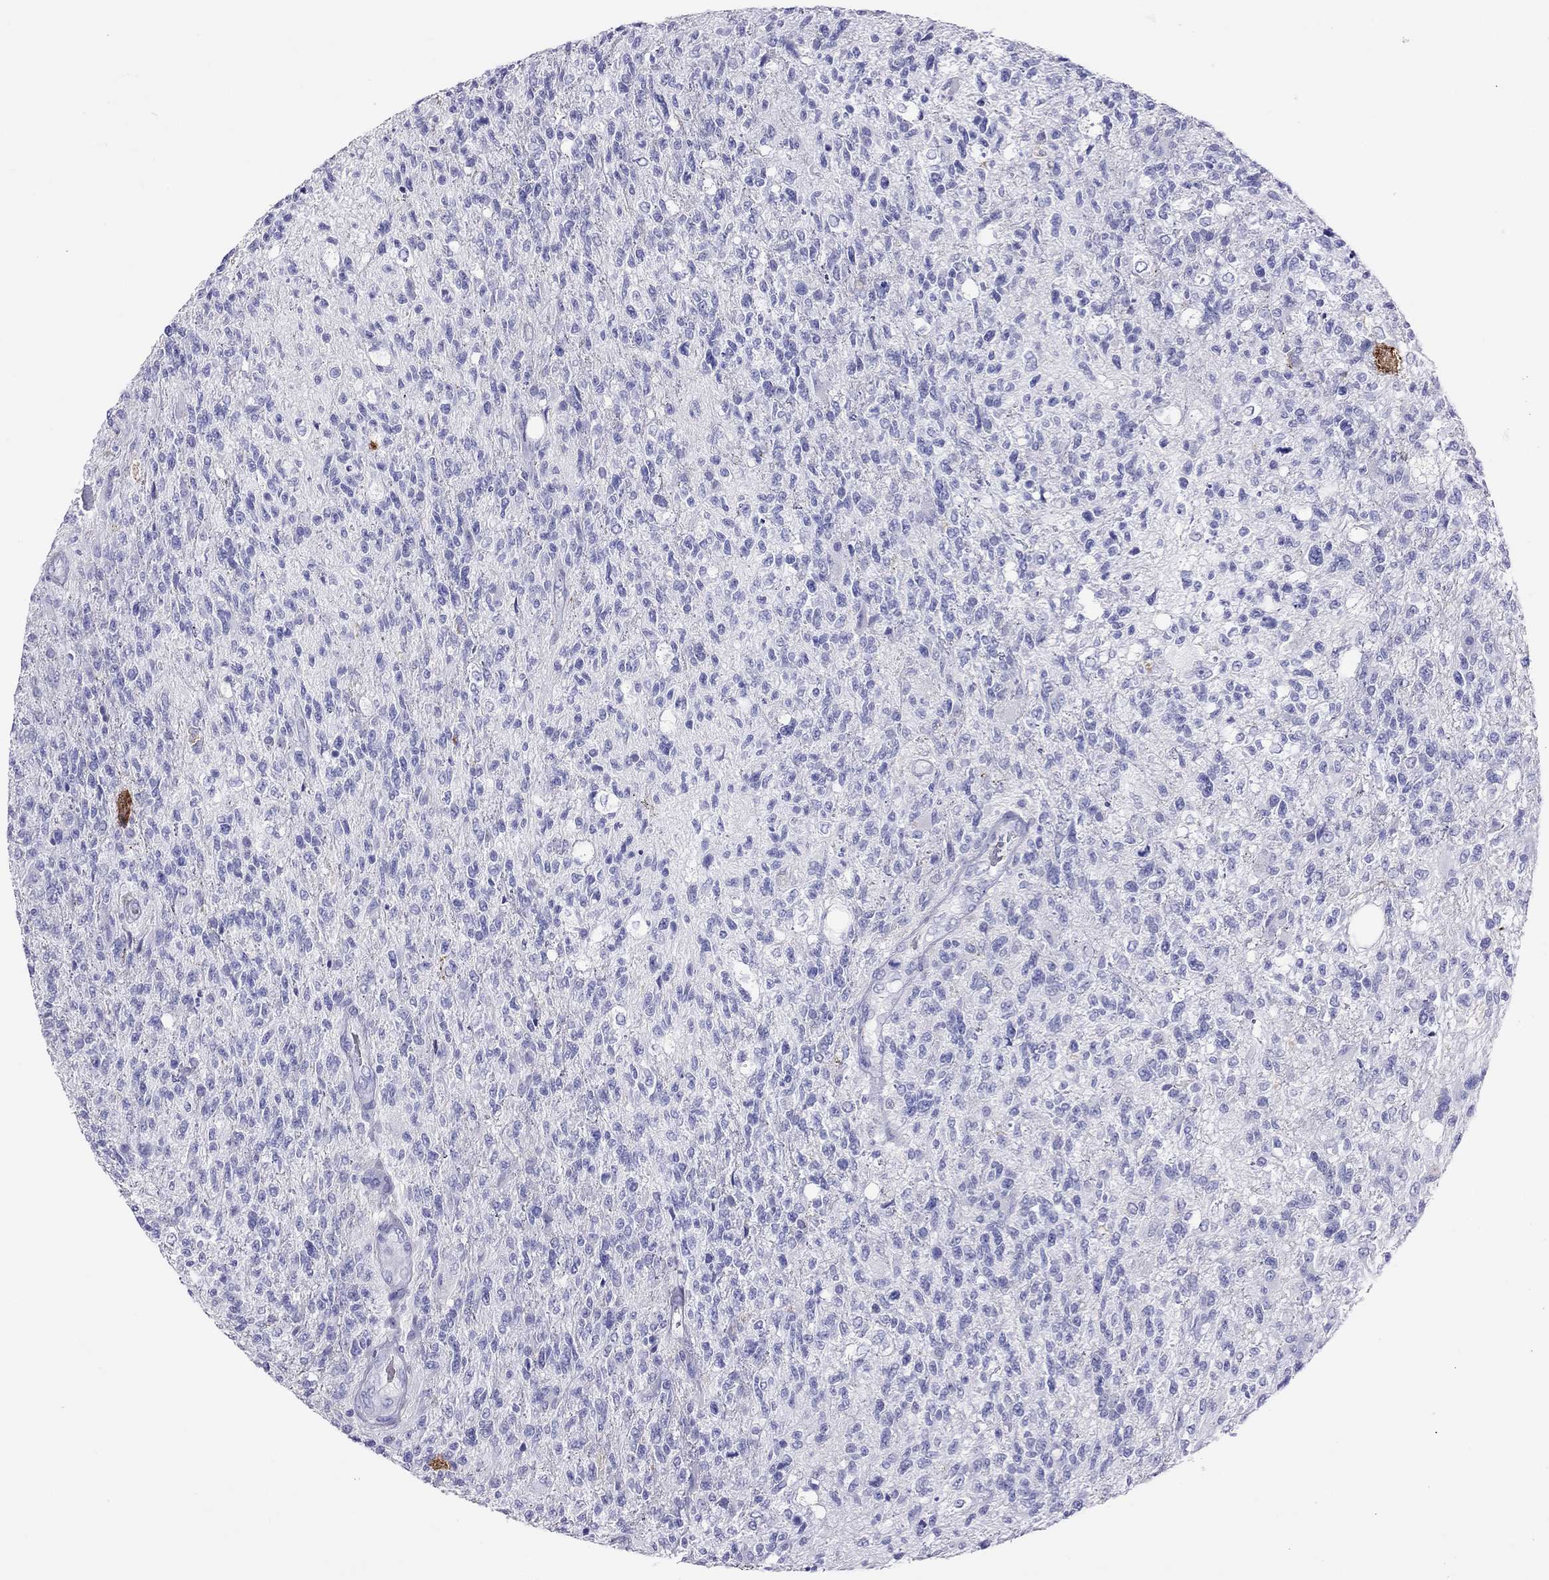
{"staining": {"intensity": "negative", "quantity": "none", "location": "none"}, "tissue": "glioma", "cell_type": "Tumor cells", "image_type": "cancer", "snomed": [{"axis": "morphology", "description": "Glioma, malignant, High grade"}, {"axis": "topography", "description": "Brain"}], "caption": "Tumor cells are negative for protein expression in human high-grade glioma (malignant). (DAB immunohistochemistry (IHC), high magnification).", "gene": "PTPRN", "patient": {"sex": "male", "age": 56}}